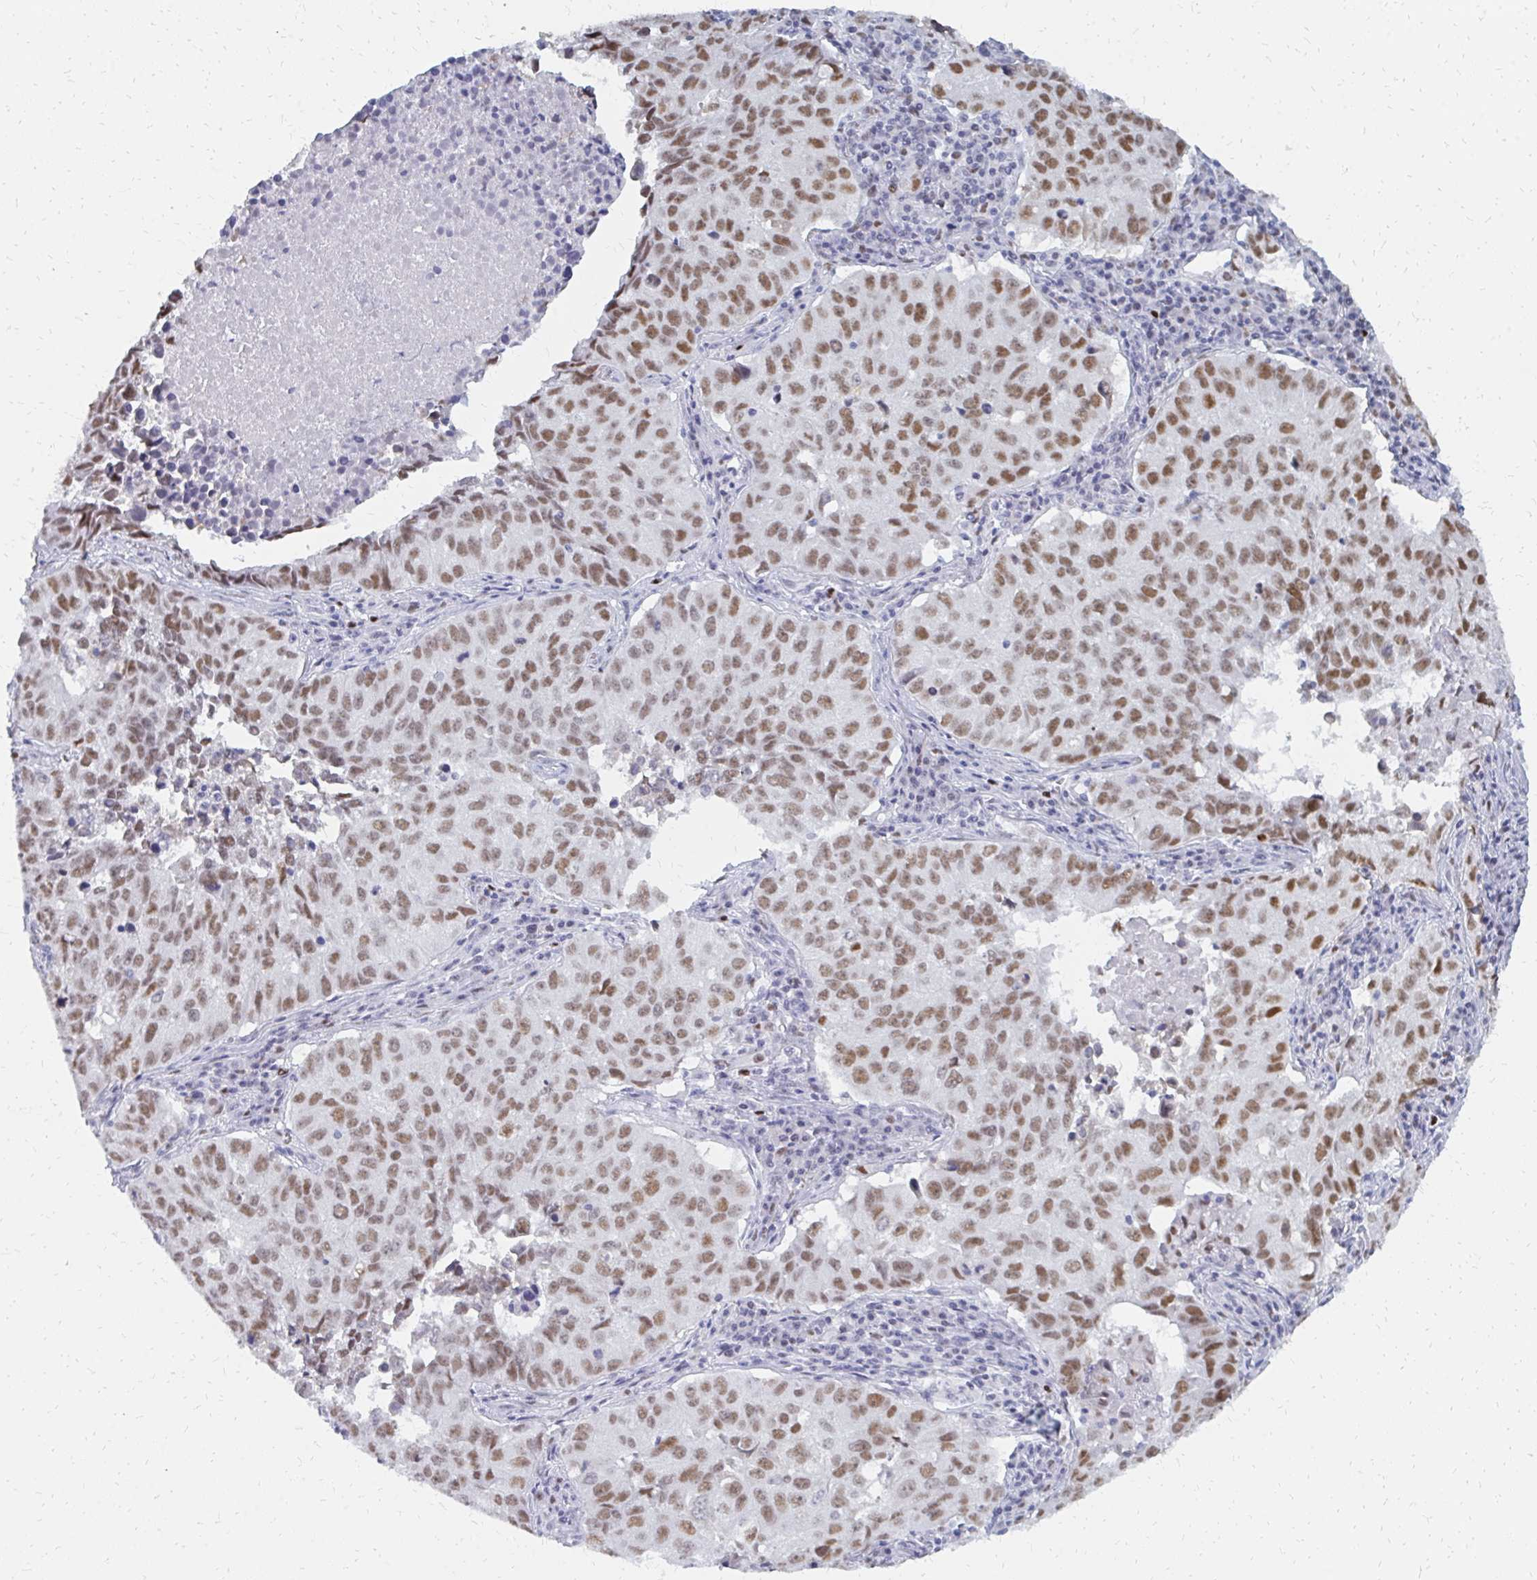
{"staining": {"intensity": "moderate", "quantity": ">75%", "location": "nuclear"}, "tissue": "lung cancer", "cell_type": "Tumor cells", "image_type": "cancer", "snomed": [{"axis": "morphology", "description": "Adenocarcinoma, NOS"}, {"axis": "topography", "description": "Lung"}], "caption": "Tumor cells show medium levels of moderate nuclear staining in approximately >75% of cells in human lung cancer (adenocarcinoma).", "gene": "PLK3", "patient": {"sex": "female", "age": 50}}